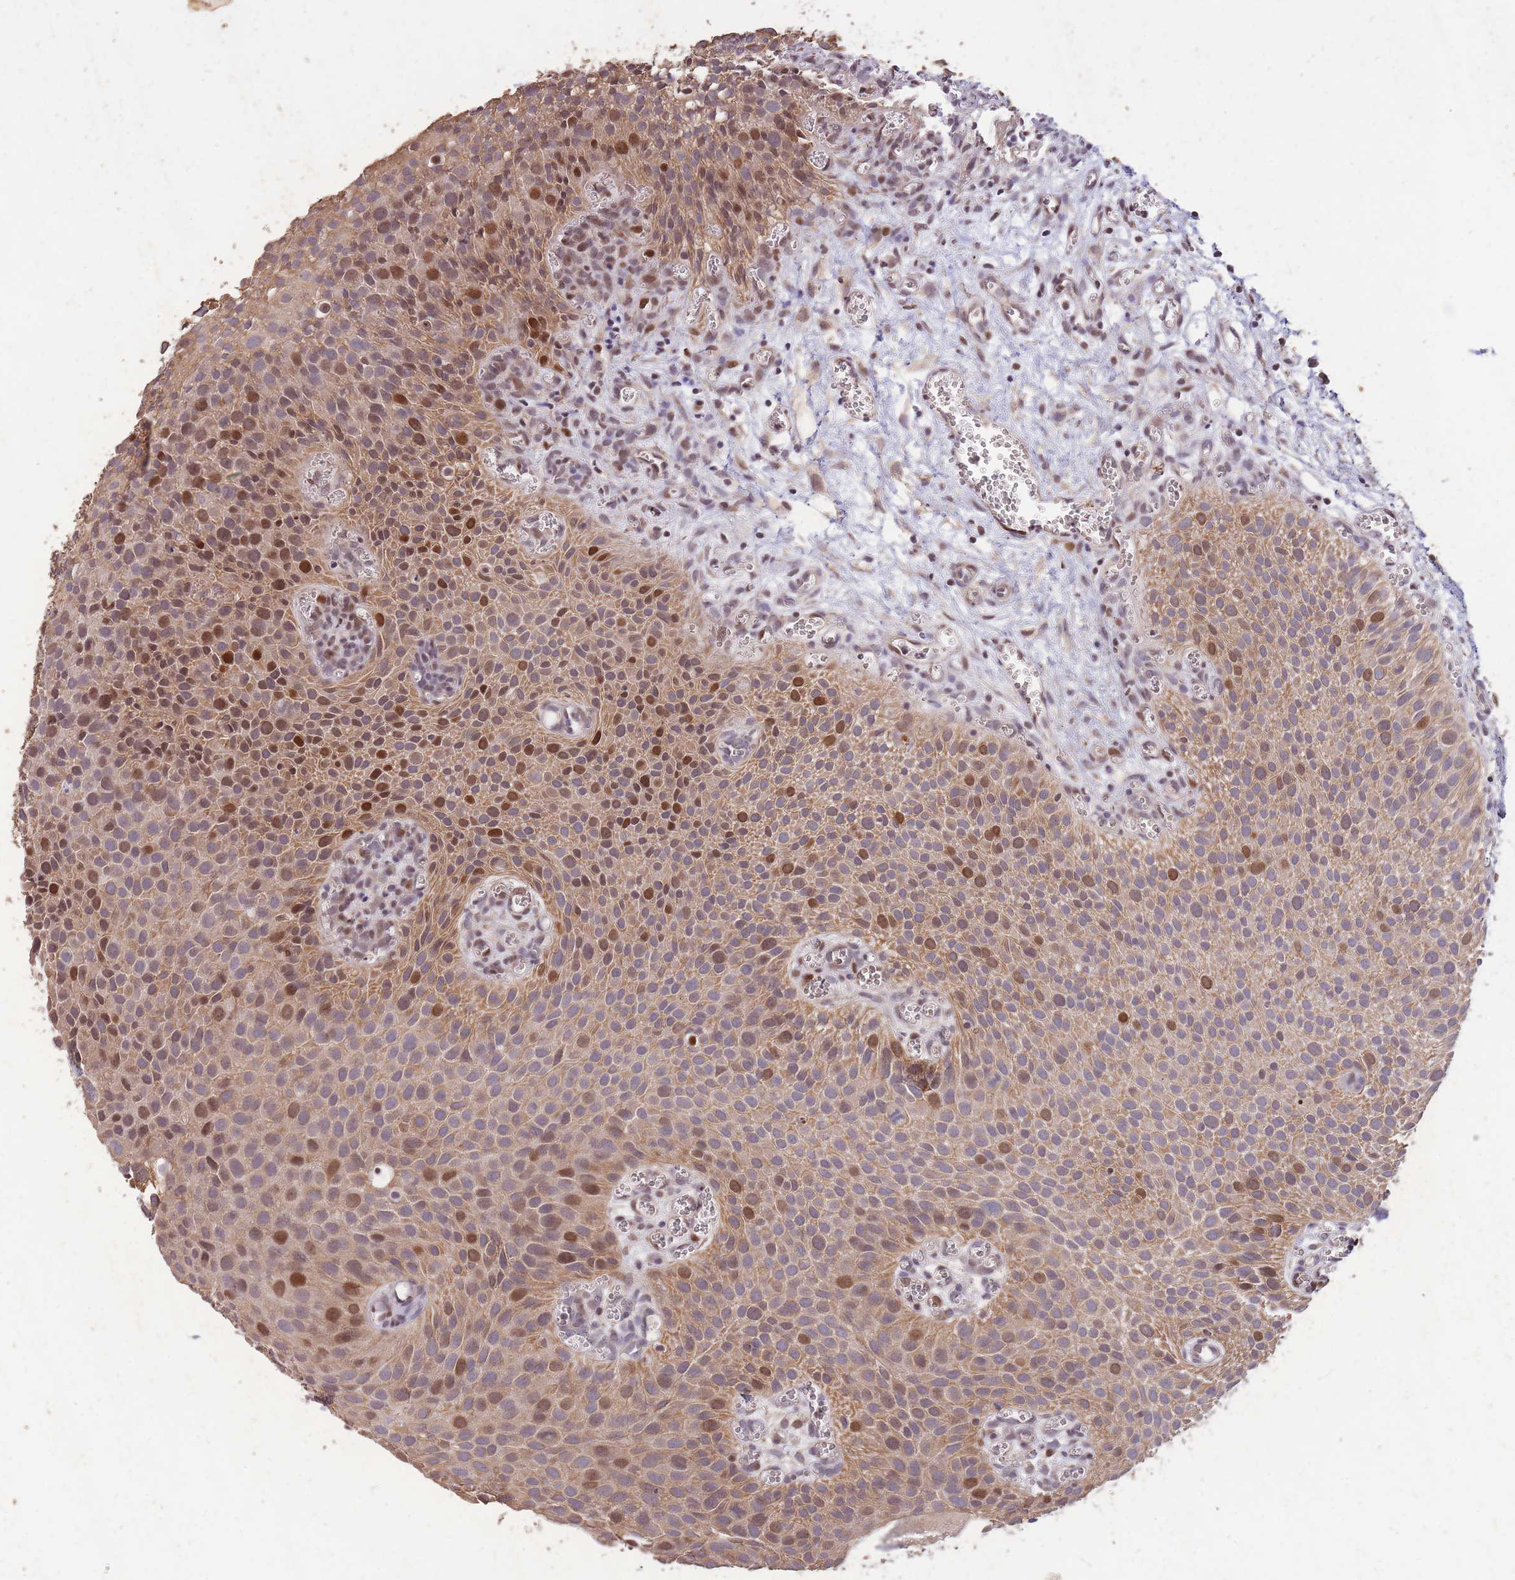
{"staining": {"intensity": "moderate", "quantity": "25%-75%", "location": "cytoplasmic/membranous,nuclear"}, "tissue": "urothelial cancer", "cell_type": "Tumor cells", "image_type": "cancer", "snomed": [{"axis": "morphology", "description": "Urothelial carcinoma, Low grade"}, {"axis": "topography", "description": "Urinary bladder"}], "caption": "There is medium levels of moderate cytoplasmic/membranous and nuclear expression in tumor cells of urothelial carcinoma (low-grade), as demonstrated by immunohistochemical staining (brown color).", "gene": "RGS14", "patient": {"sex": "male", "age": 88}}